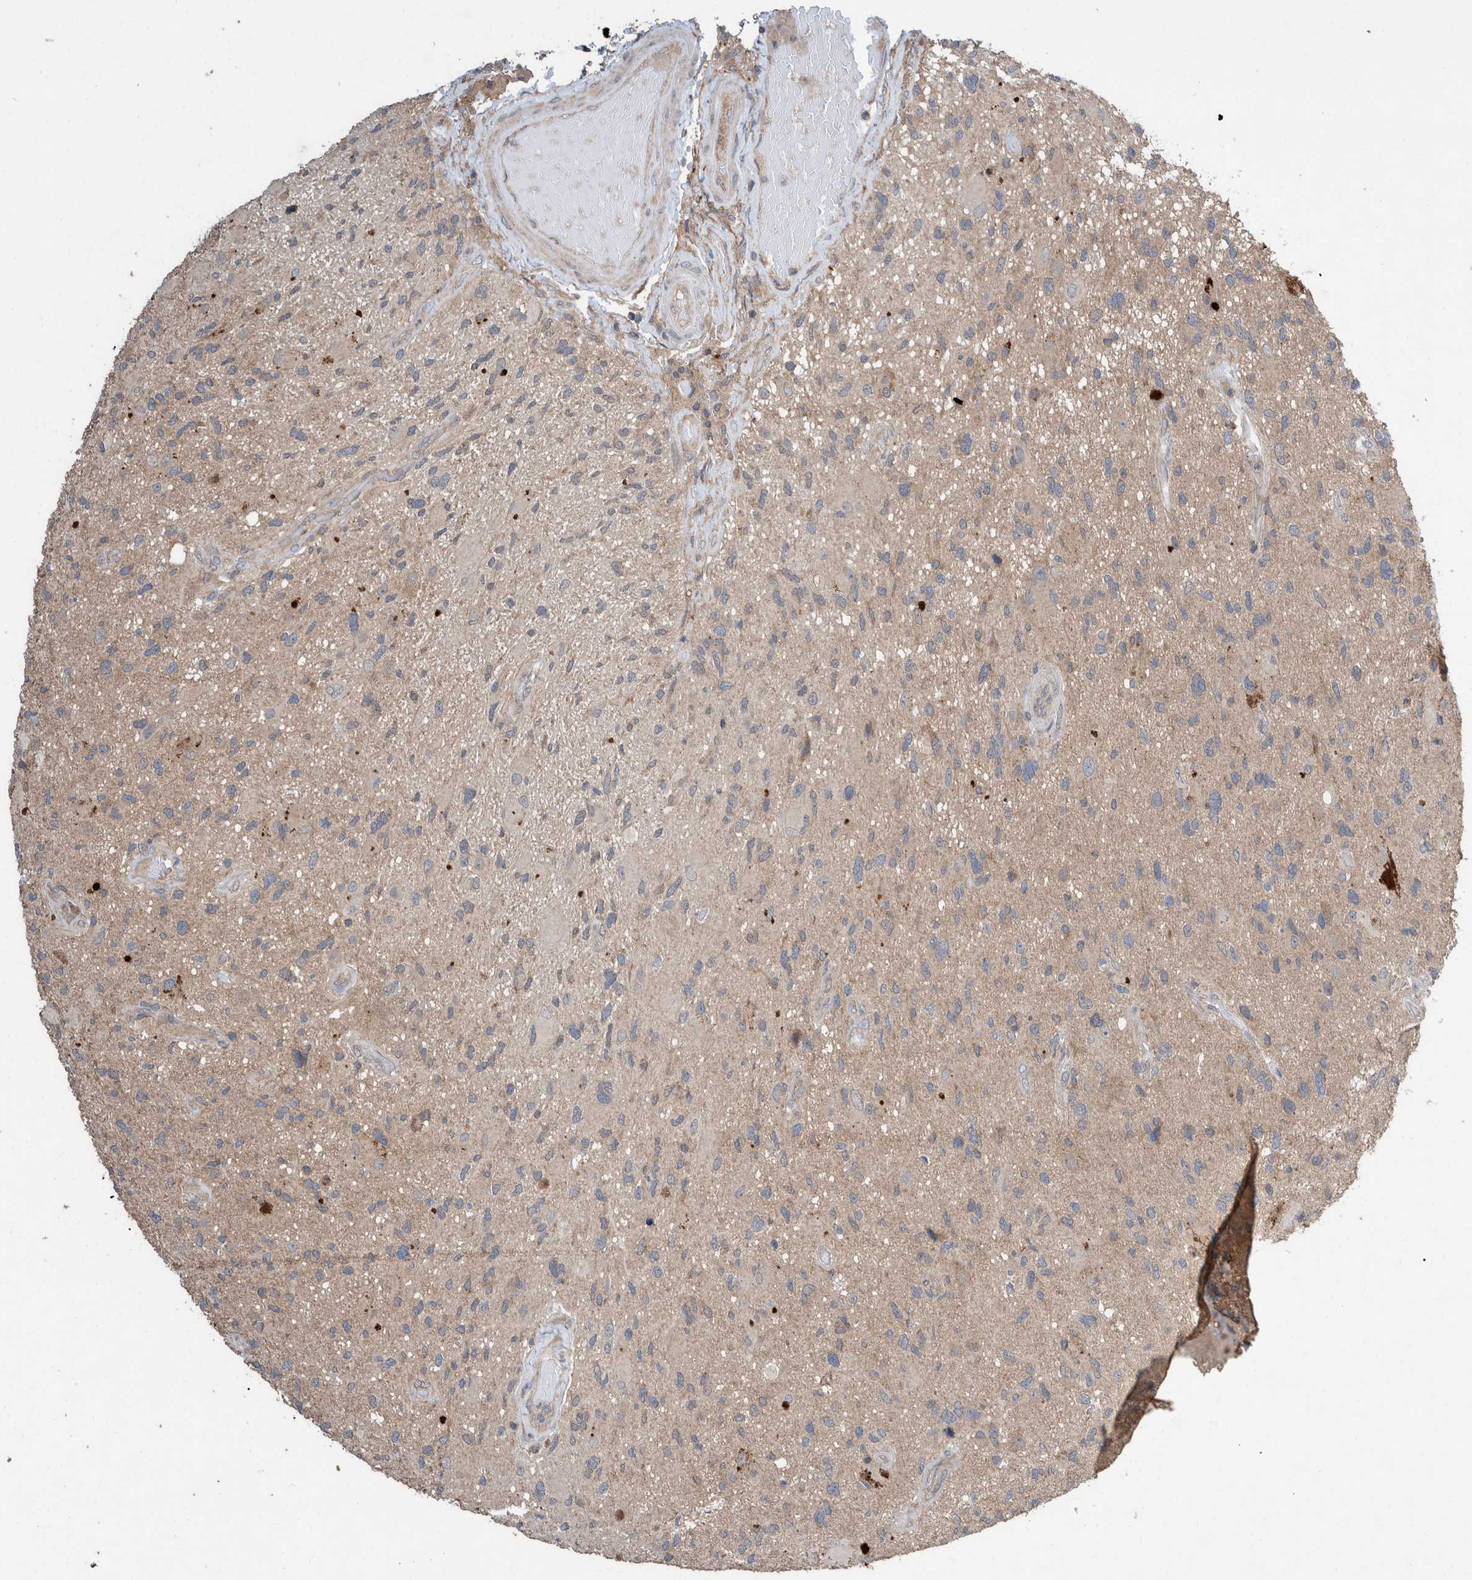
{"staining": {"intensity": "weak", "quantity": "<25%", "location": "cytoplasmic/membranous"}, "tissue": "glioma", "cell_type": "Tumor cells", "image_type": "cancer", "snomed": [{"axis": "morphology", "description": "Glioma, malignant, High grade"}, {"axis": "topography", "description": "Brain"}], "caption": "The immunohistochemistry micrograph has no significant staining in tumor cells of glioma tissue. (DAB (3,3'-diaminobenzidine) immunohistochemistry (IHC) with hematoxylin counter stain).", "gene": "PLPBP", "patient": {"sex": "male", "age": 33}}